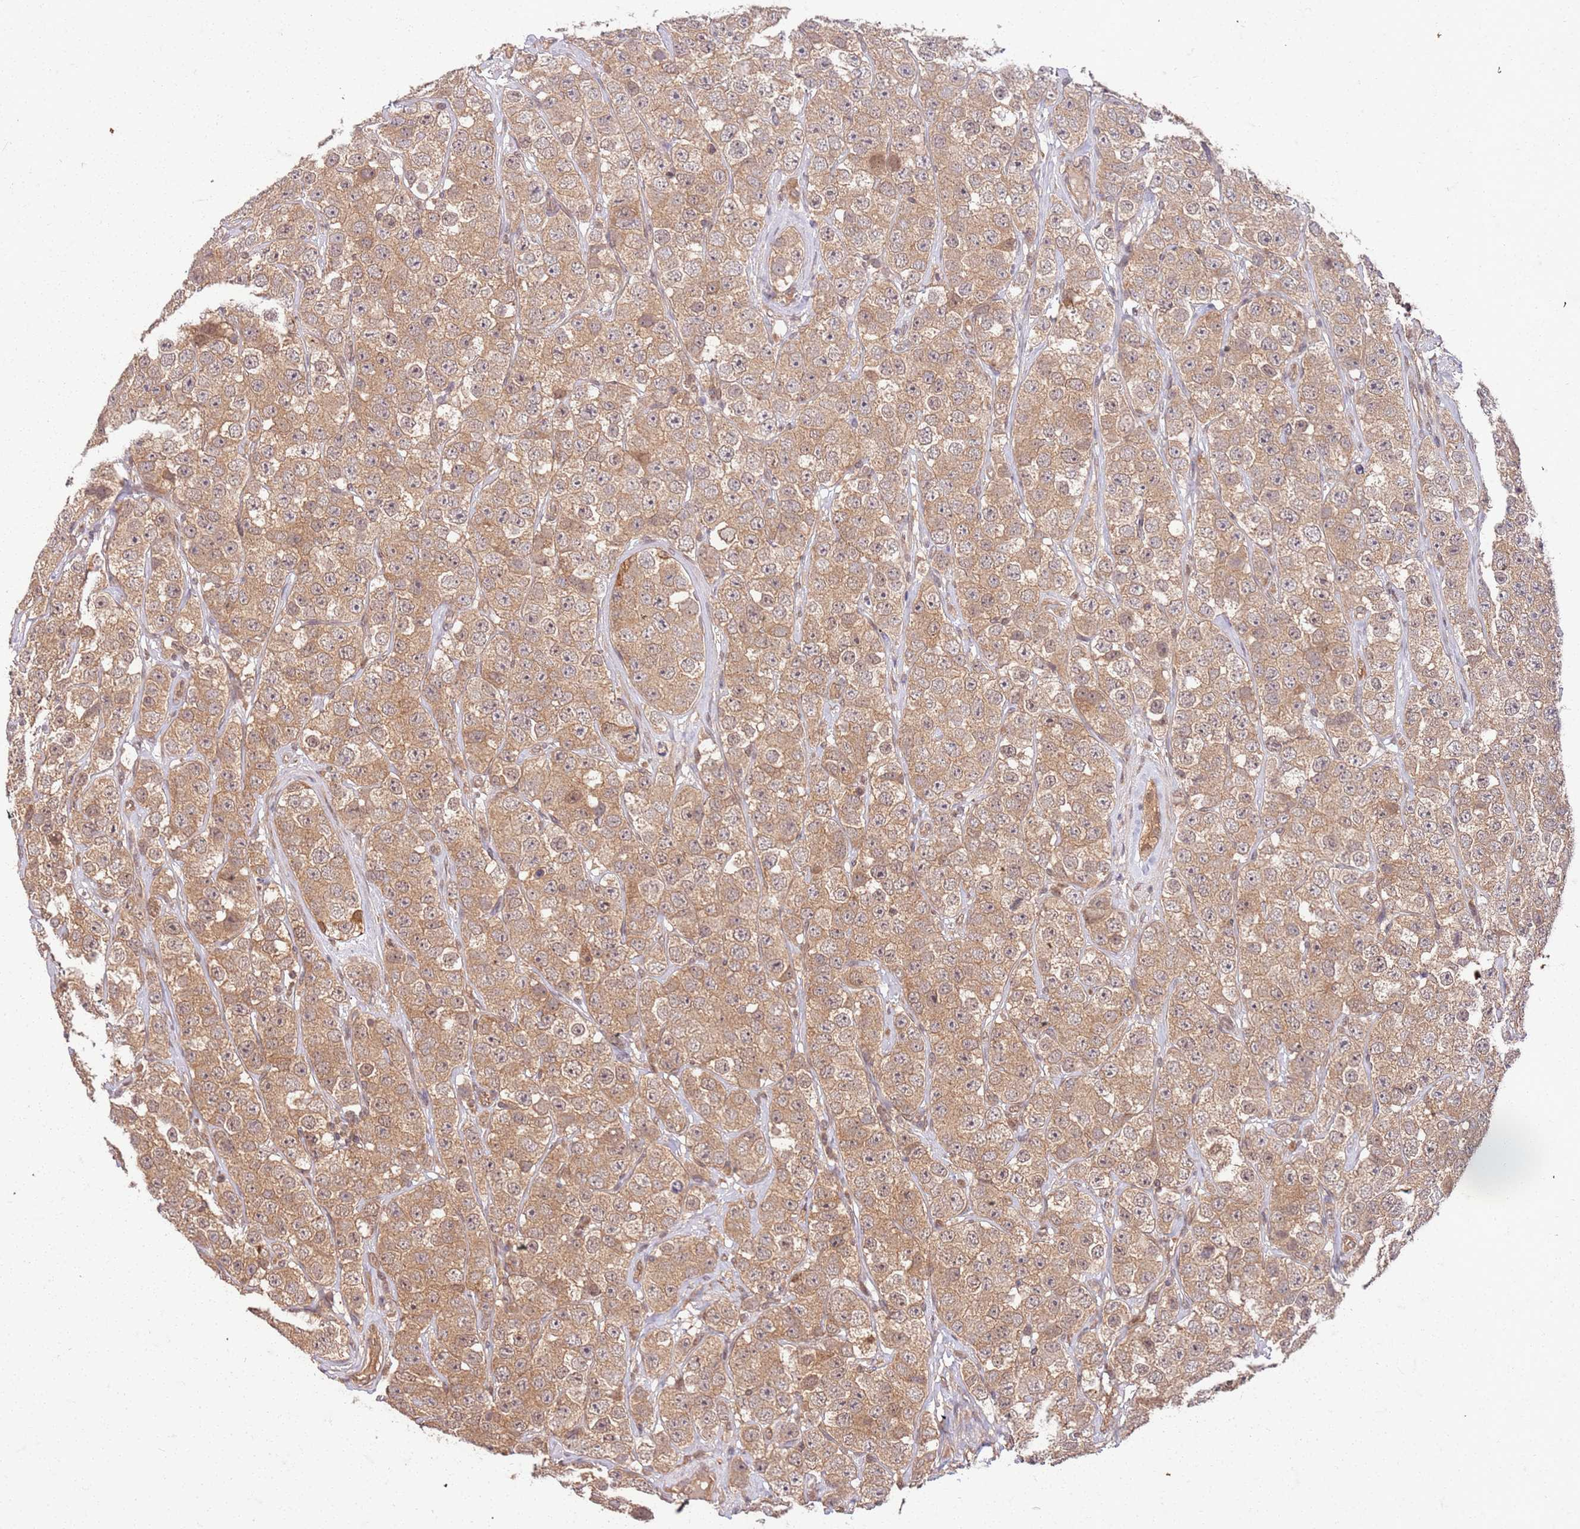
{"staining": {"intensity": "moderate", "quantity": ">75%", "location": "cytoplasmic/membranous"}, "tissue": "testis cancer", "cell_type": "Tumor cells", "image_type": "cancer", "snomed": [{"axis": "morphology", "description": "Seminoma, NOS"}, {"axis": "topography", "description": "Testis"}], "caption": "Tumor cells exhibit medium levels of moderate cytoplasmic/membranous expression in about >75% of cells in seminoma (testis).", "gene": "UBE3A", "patient": {"sex": "male", "age": 28}}